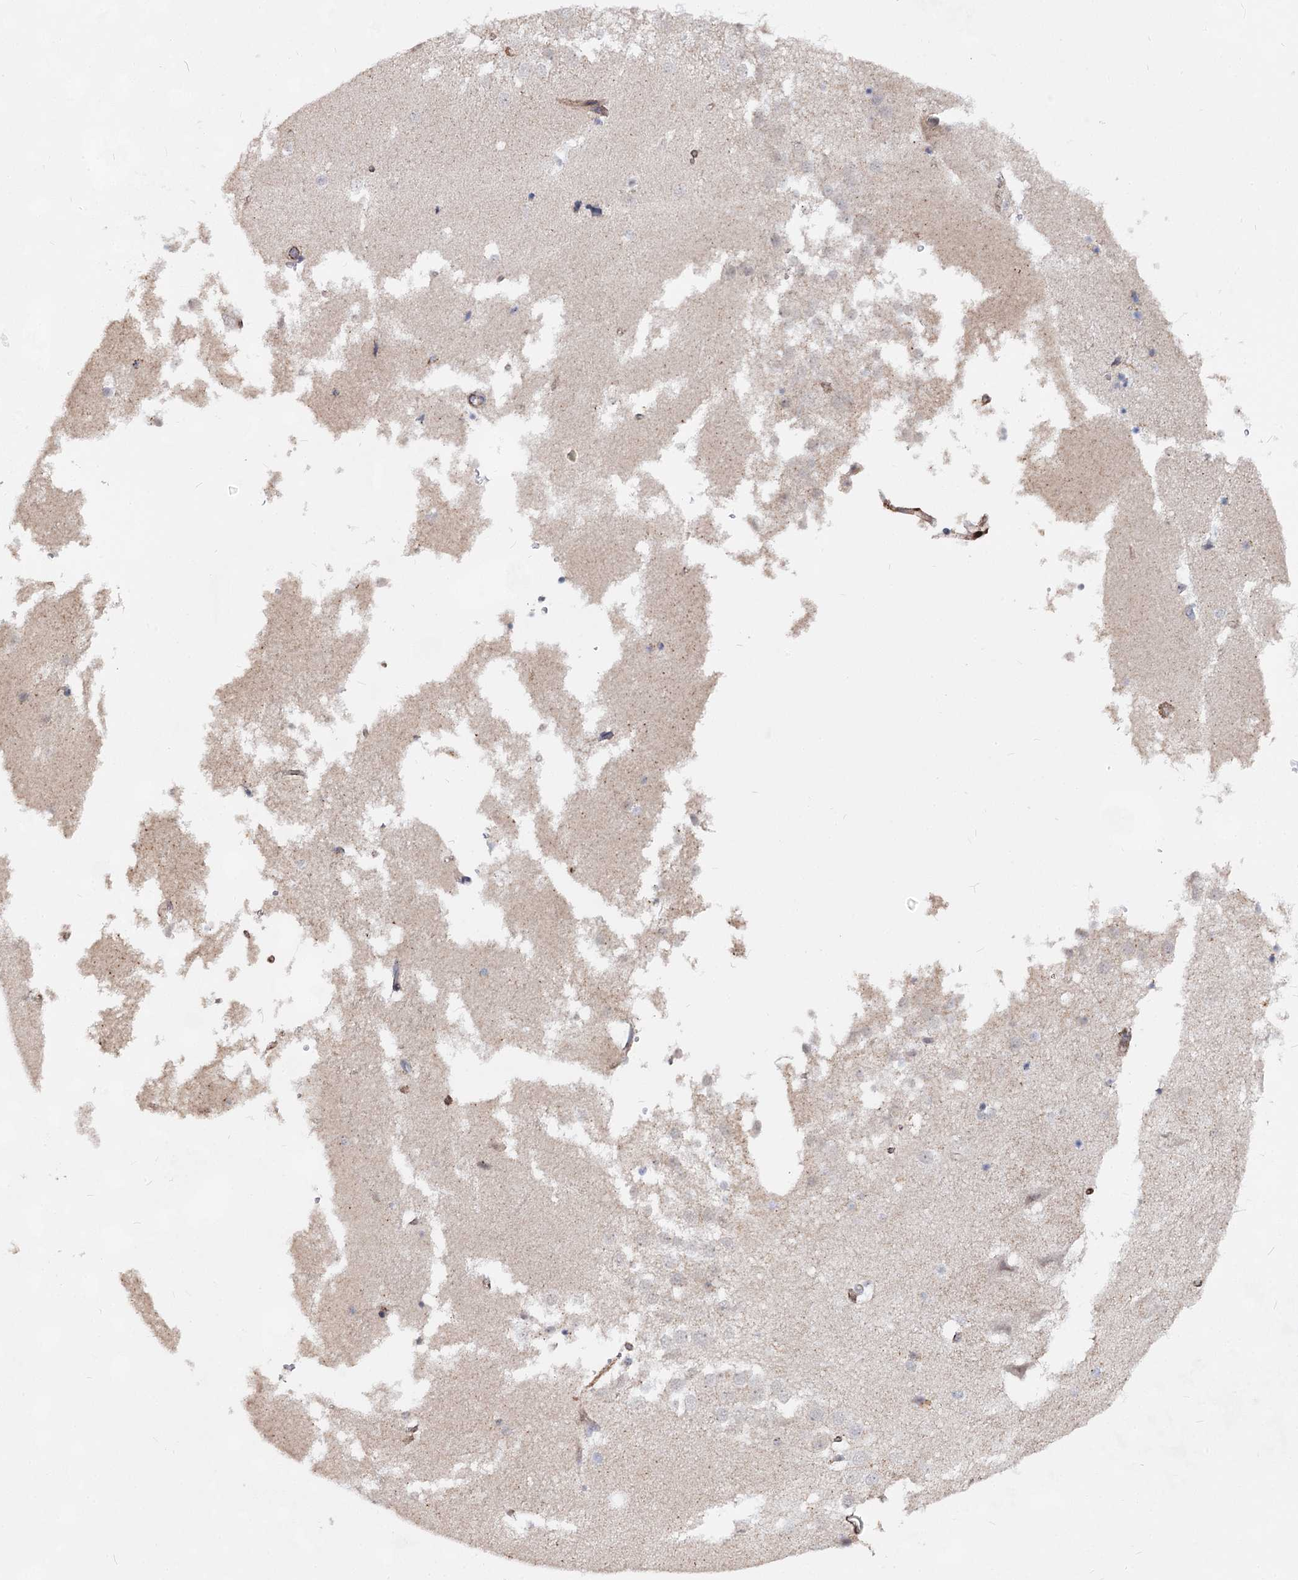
{"staining": {"intensity": "negative", "quantity": "none", "location": "none"}, "tissue": "hippocampus", "cell_type": "Glial cells", "image_type": "normal", "snomed": [{"axis": "morphology", "description": "Normal tissue, NOS"}, {"axis": "topography", "description": "Hippocampus"}], "caption": "Micrograph shows no significant protein expression in glial cells of unremarkable hippocampus. (DAB immunohistochemistry with hematoxylin counter stain).", "gene": "ATL2", "patient": {"sex": "female", "age": 52}}